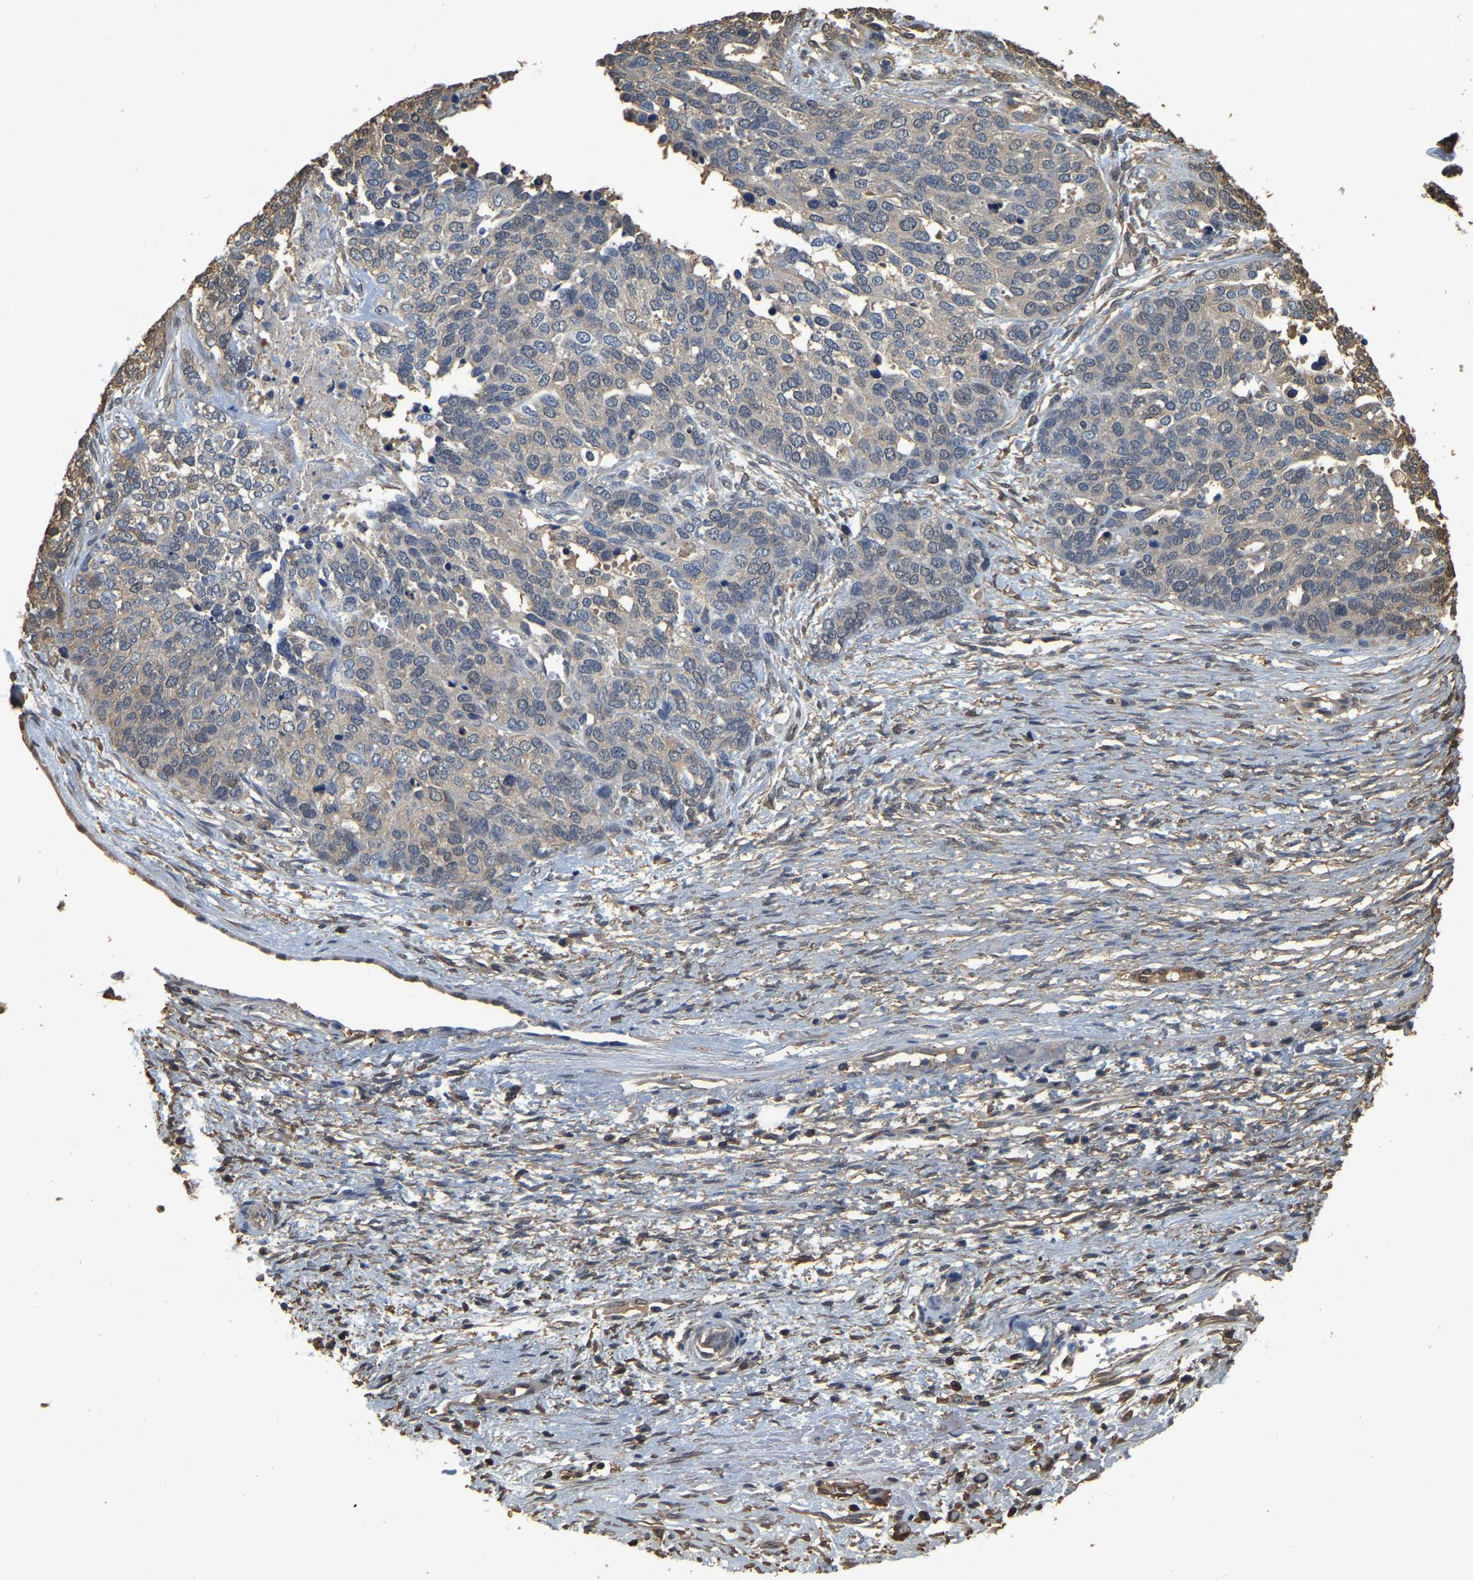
{"staining": {"intensity": "weak", "quantity": "<25%", "location": "cytoplasmic/membranous"}, "tissue": "ovarian cancer", "cell_type": "Tumor cells", "image_type": "cancer", "snomed": [{"axis": "morphology", "description": "Cystadenocarcinoma, serous, NOS"}, {"axis": "topography", "description": "Ovary"}], "caption": "An immunohistochemistry (IHC) histopathology image of ovarian cancer (serous cystadenocarcinoma) is shown. There is no staining in tumor cells of ovarian cancer (serous cystadenocarcinoma).", "gene": "LDHB", "patient": {"sex": "female", "age": 44}}